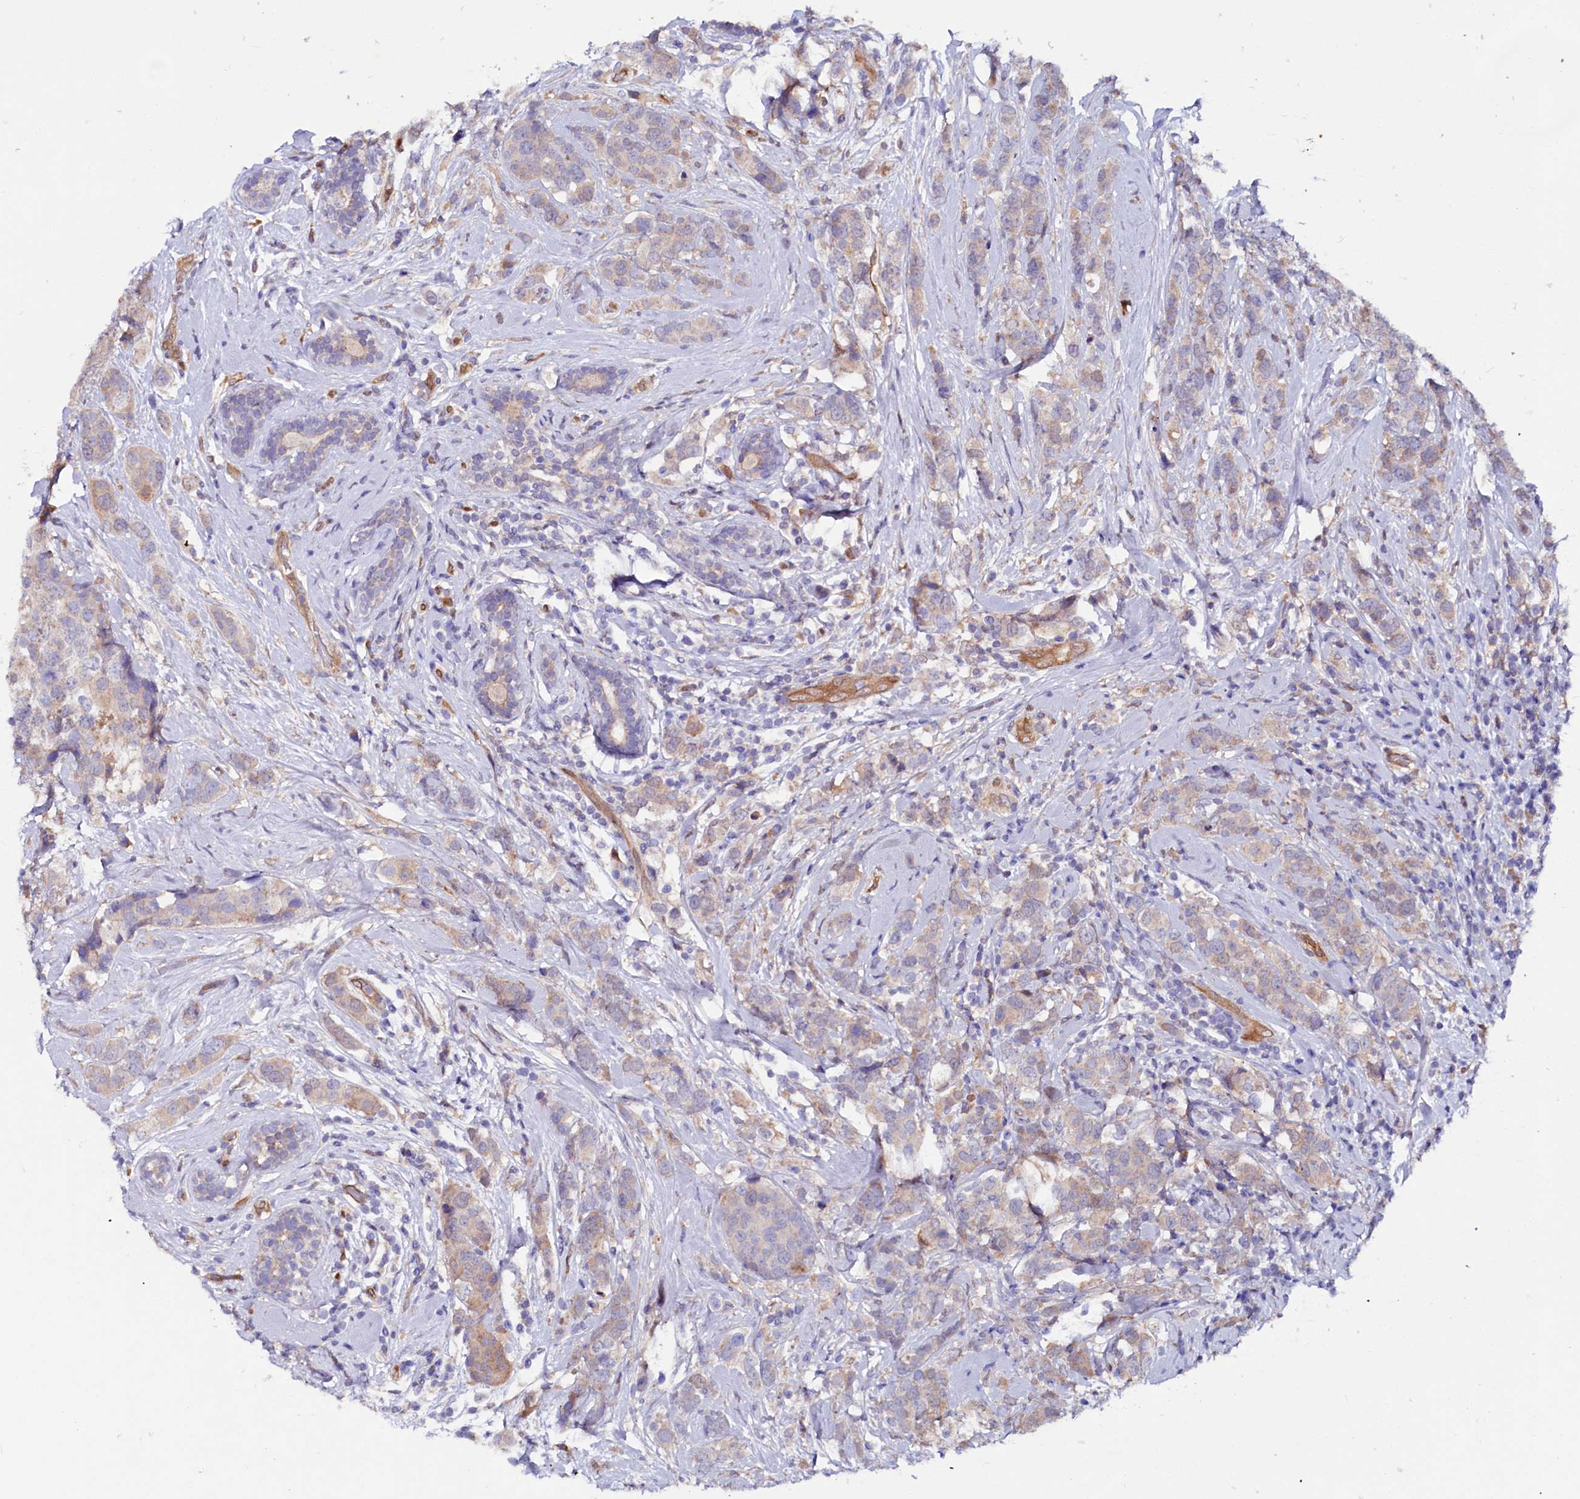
{"staining": {"intensity": "weak", "quantity": "<25%", "location": "cytoplasmic/membranous"}, "tissue": "breast cancer", "cell_type": "Tumor cells", "image_type": "cancer", "snomed": [{"axis": "morphology", "description": "Lobular carcinoma"}, {"axis": "topography", "description": "Breast"}], "caption": "Protein analysis of breast lobular carcinoma reveals no significant expression in tumor cells. (DAB (3,3'-diaminobenzidine) immunohistochemistry (IHC) with hematoxylin counter stain).", "gene": "IL17RD", "patient": {"sex": "female", "age": 59}}